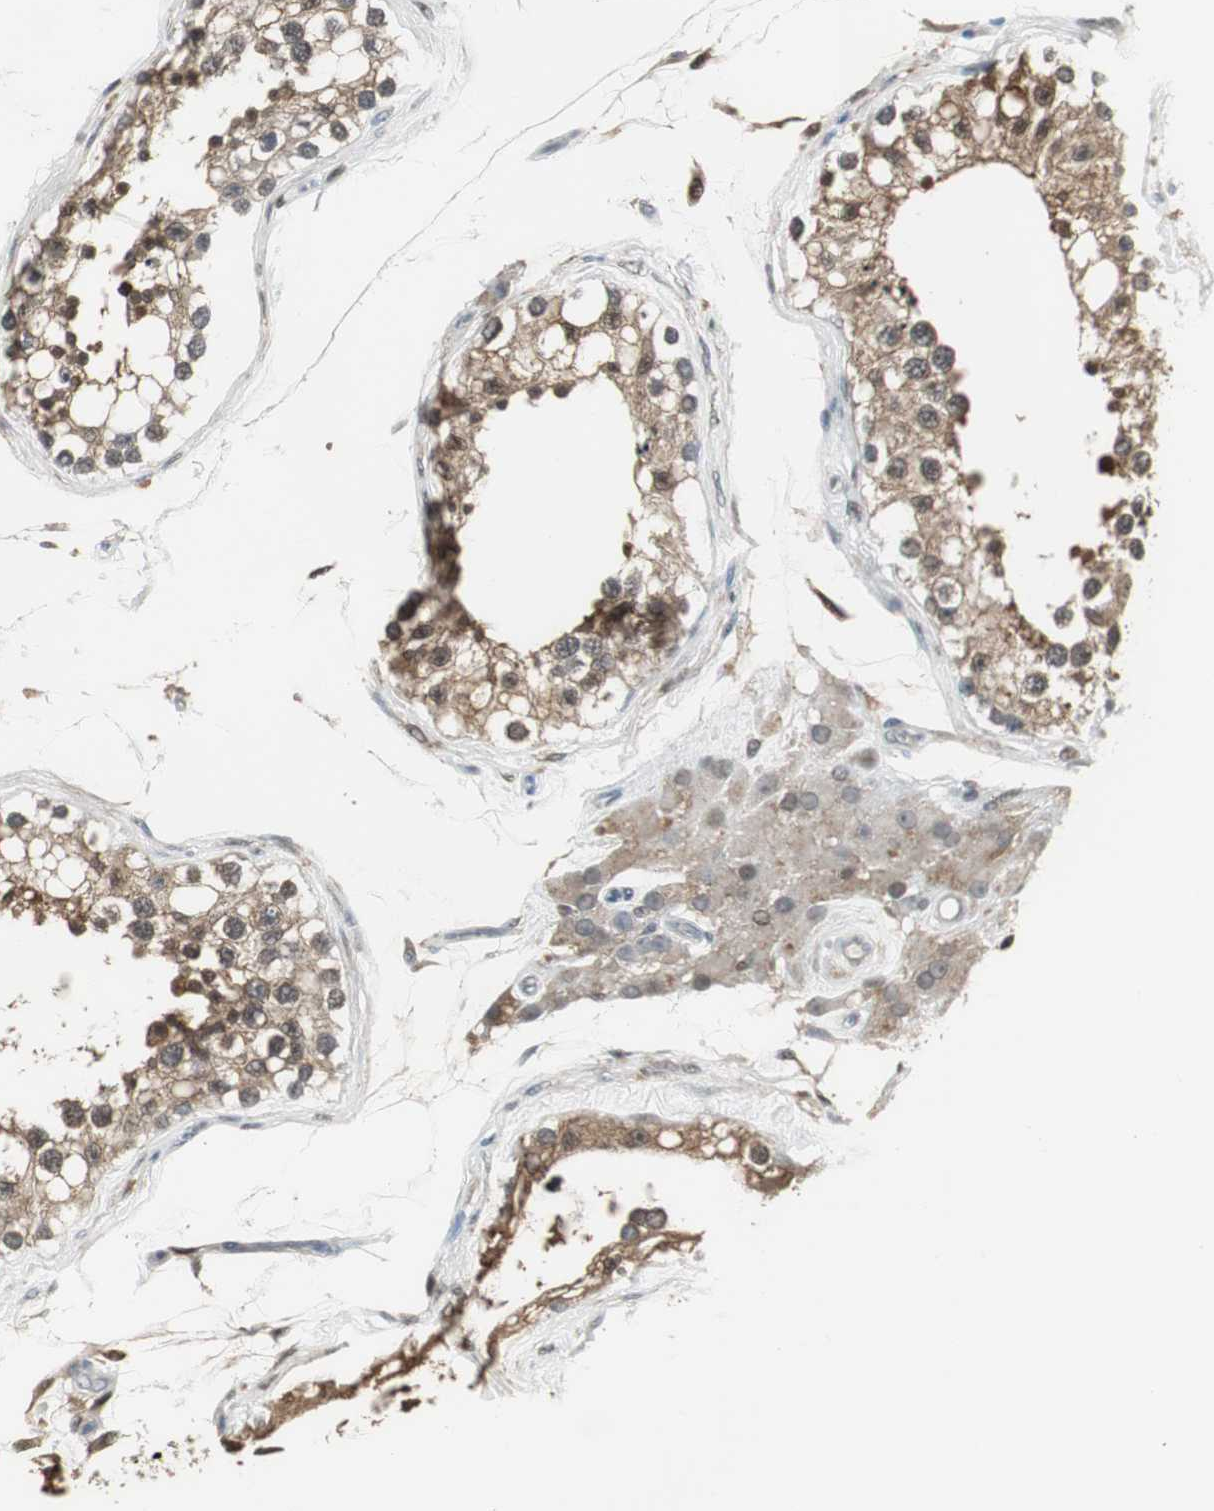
{"staining": {"intensity": "strong", "quantity": ">75%", "location": "cytoplasmic/membranous,nuclear"}, "tissue": "testis", "cell_type": "Cells in seminiferous ducts", "image_type": "normal", "snomed": [{"axis": "morphology", "description": "Normal tissue, NOS"}, {"axis": "topography", "description": "Testis"}], "caption": "A brown stain shows strong cytoplasmic/membranous,nuclear staining of a protein in cells in seminiferous ducts of benign testis.", "gene": "PLIN3", "patient": {"sex": "male", "age": 68}}